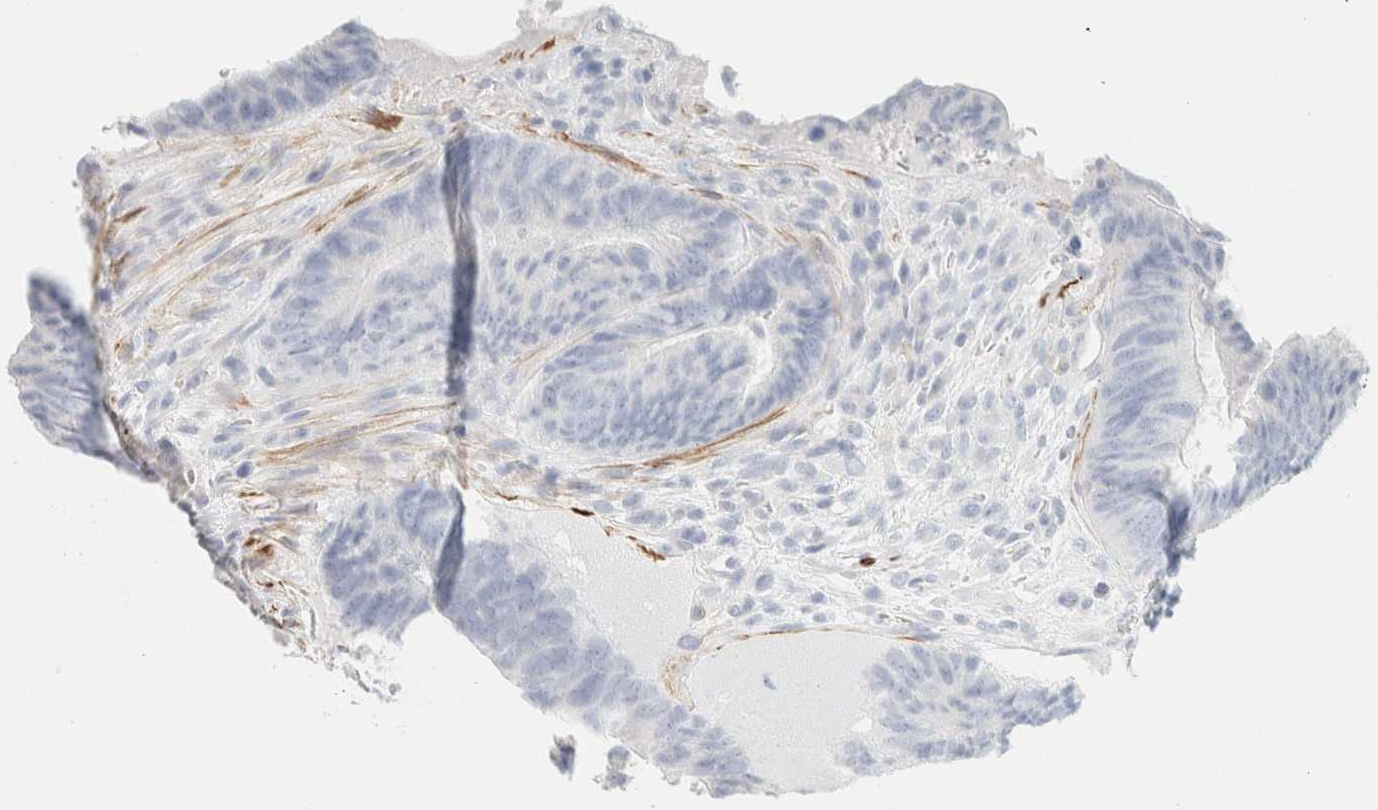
{"staining": {"intensity": "negative", "quantity": "none", "location": "none"}, "tissue": "colorectal cancer", "cell_type": "Tumor cells", "image_type": "cancer", "snomed": [{"axis": "morphology", "description": "Adenocarcinoma, NOS"}, {"axis": "topography", "description": "Colon"}], "caption": "A high-resolution histopathology image shows immunohistochemistry (IHC) staining of adenocarcinoma (colorectal), which exhibits no significant expression in tumor cells.", "gene": "AFMID", "patient": {"sex": "male", "age": 56}}